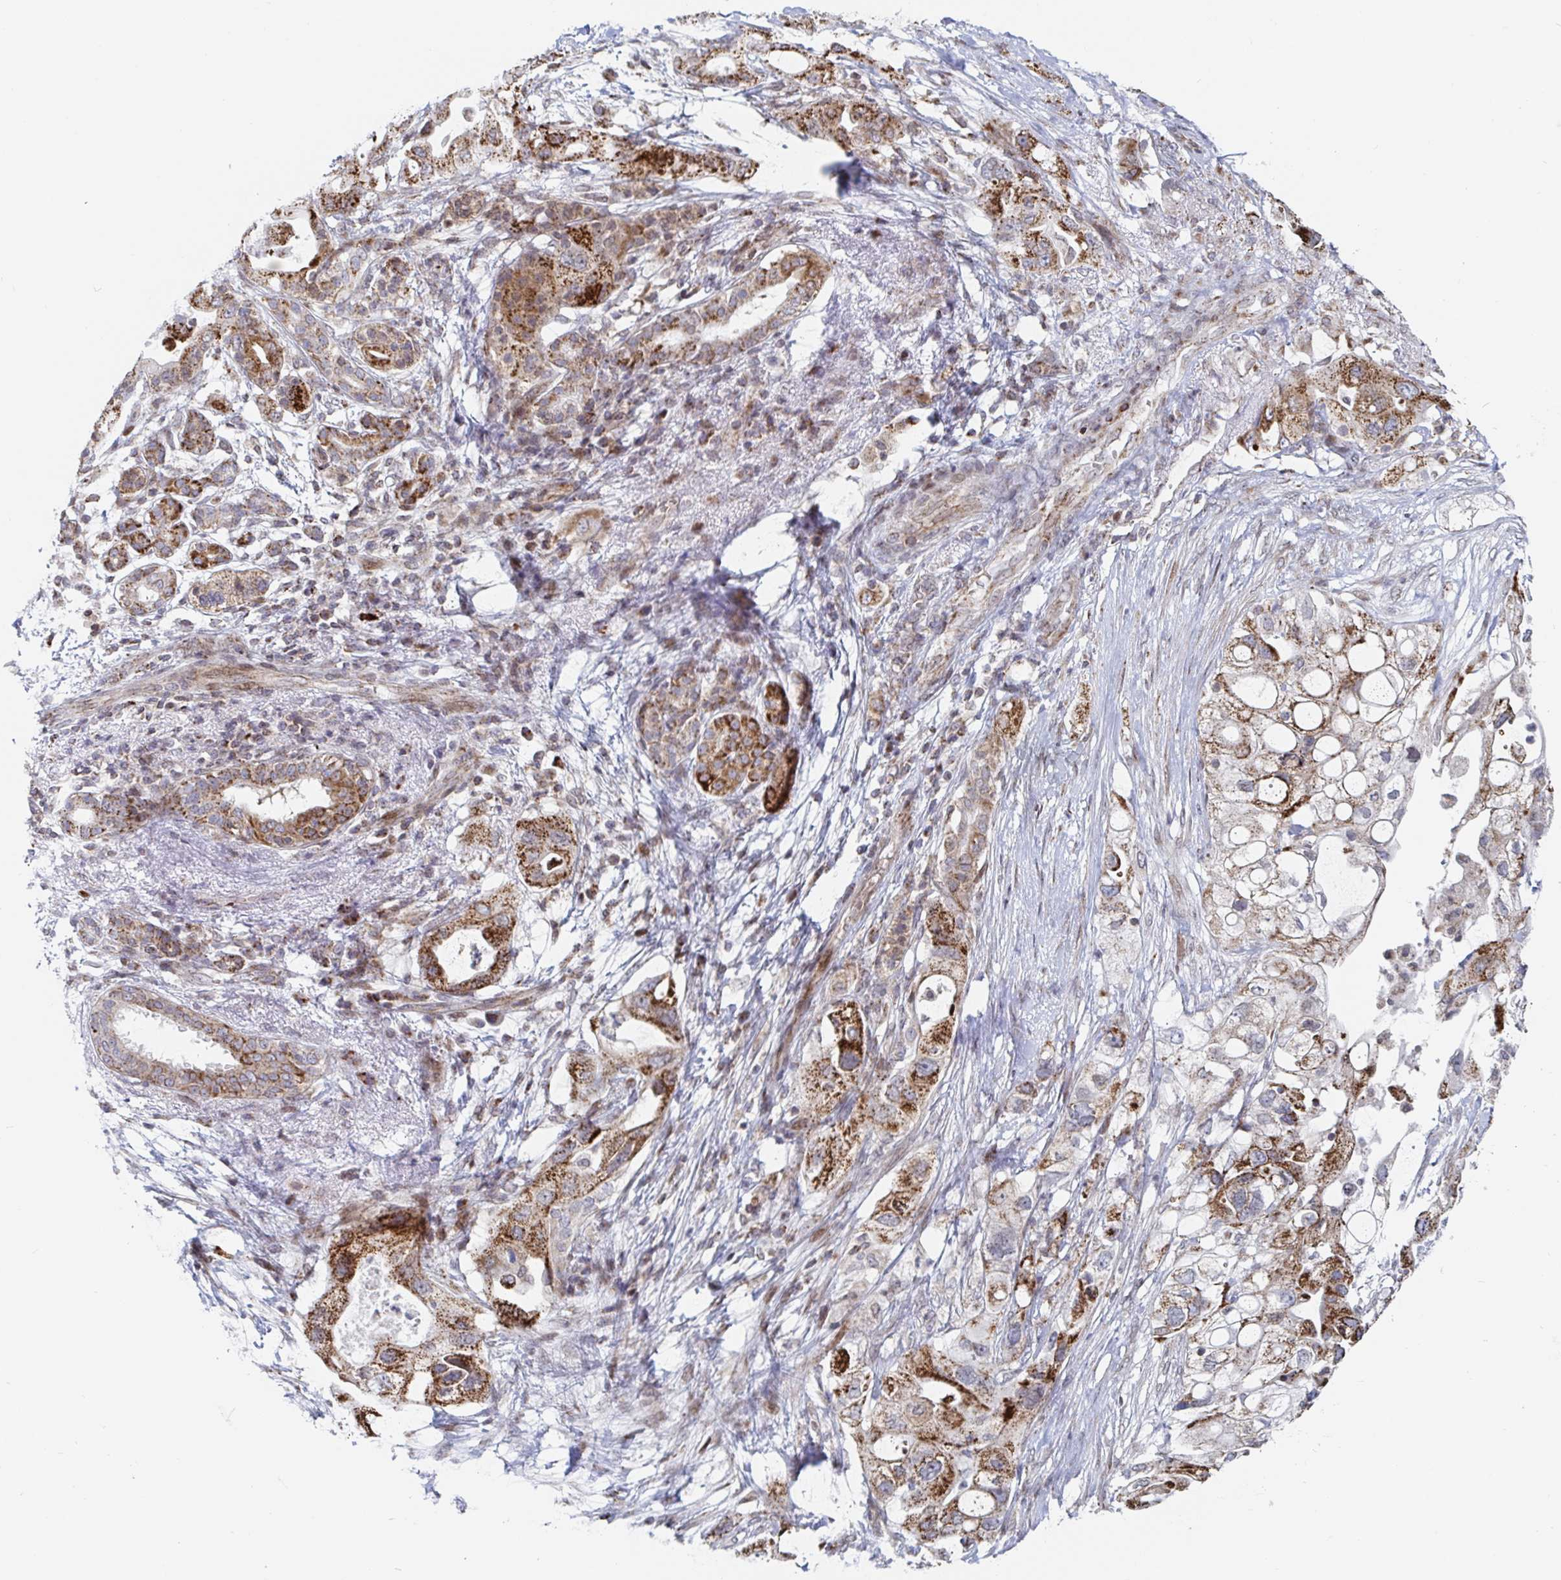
{"staining": {"intensity": "strong", "quantity": ">75%", "location": "cytoplasmic/membranous"}, "tissue": "pancreatic cancer", "cell_type": "Tumor cells", "image_type": "cancer", "snomed": [{"axis": "morphology", "description": "Adenocarcinoma, NOS"}, {"axis": "topography", "description": "Pancreas"}], "caption": "This histopathology image exhibits pancreatic cancer (adenocarcinoma) stained with immunohistochemistry to label a protein in brown. The cytoplasmic/membranous of tumor cells show strong positivity for the protein. Nuclei are counter-stained blue.", "gene": "STARD8", "patient": {"sex": "female", "age": 72}}